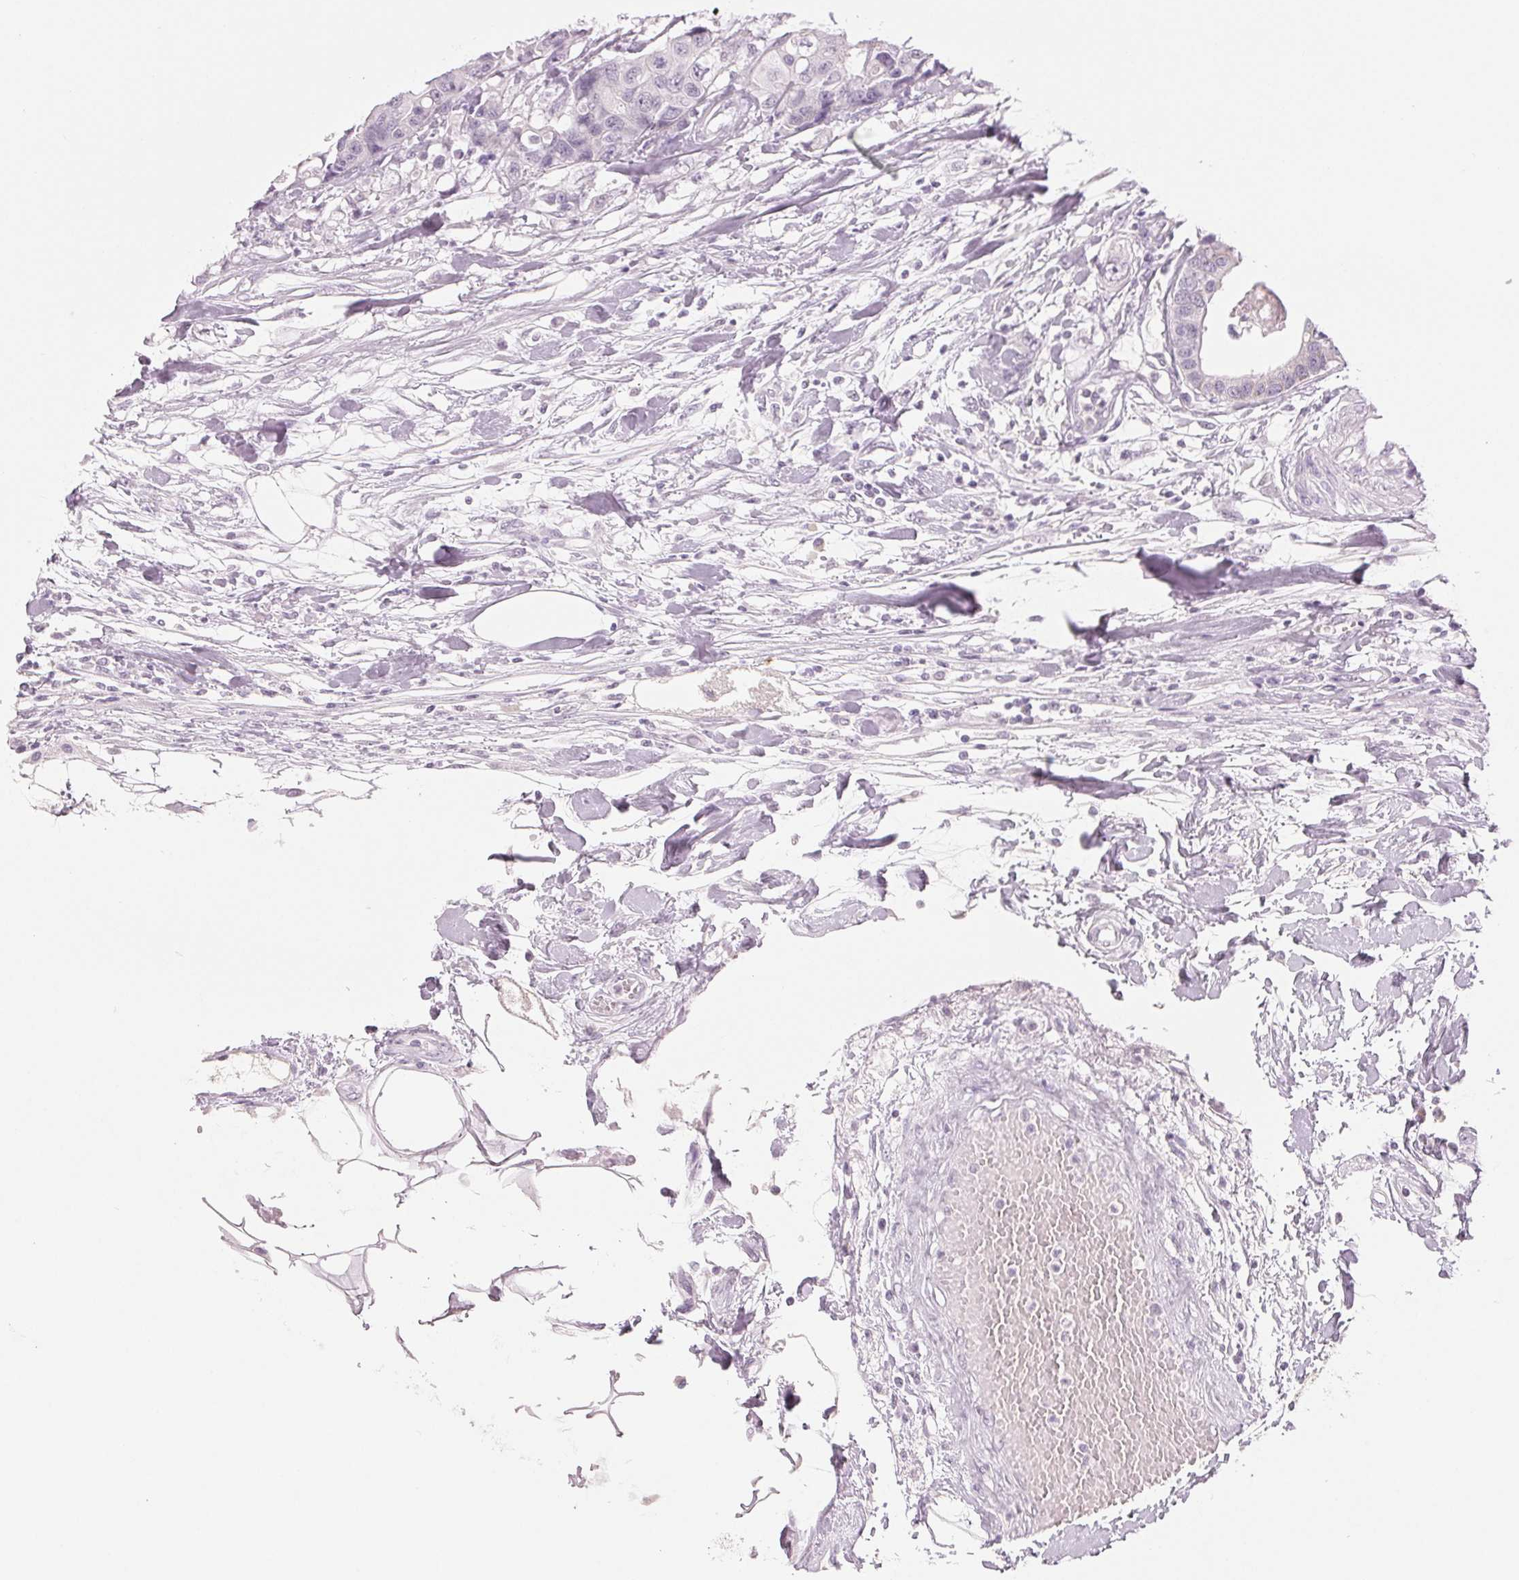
{"staining": {"intensity": "negative", "quantity": "none", "location": "none"}, "tissue": "colorectal cancer", "cell_type": "Tumor cells", "image_type": "cancer", "snomed": [{"axis": "morphology", "description": "Adenocarcinoma, NOS"}, {"axis": "topography", "description": "Colon"}], "caption": "This is a histopathology image of IHC staining of colorectal adenocarcinoma, which shows no positivity in tumor cells.", "gene": "EHHADH", "patient": {"sex": "male", "age": 77}}